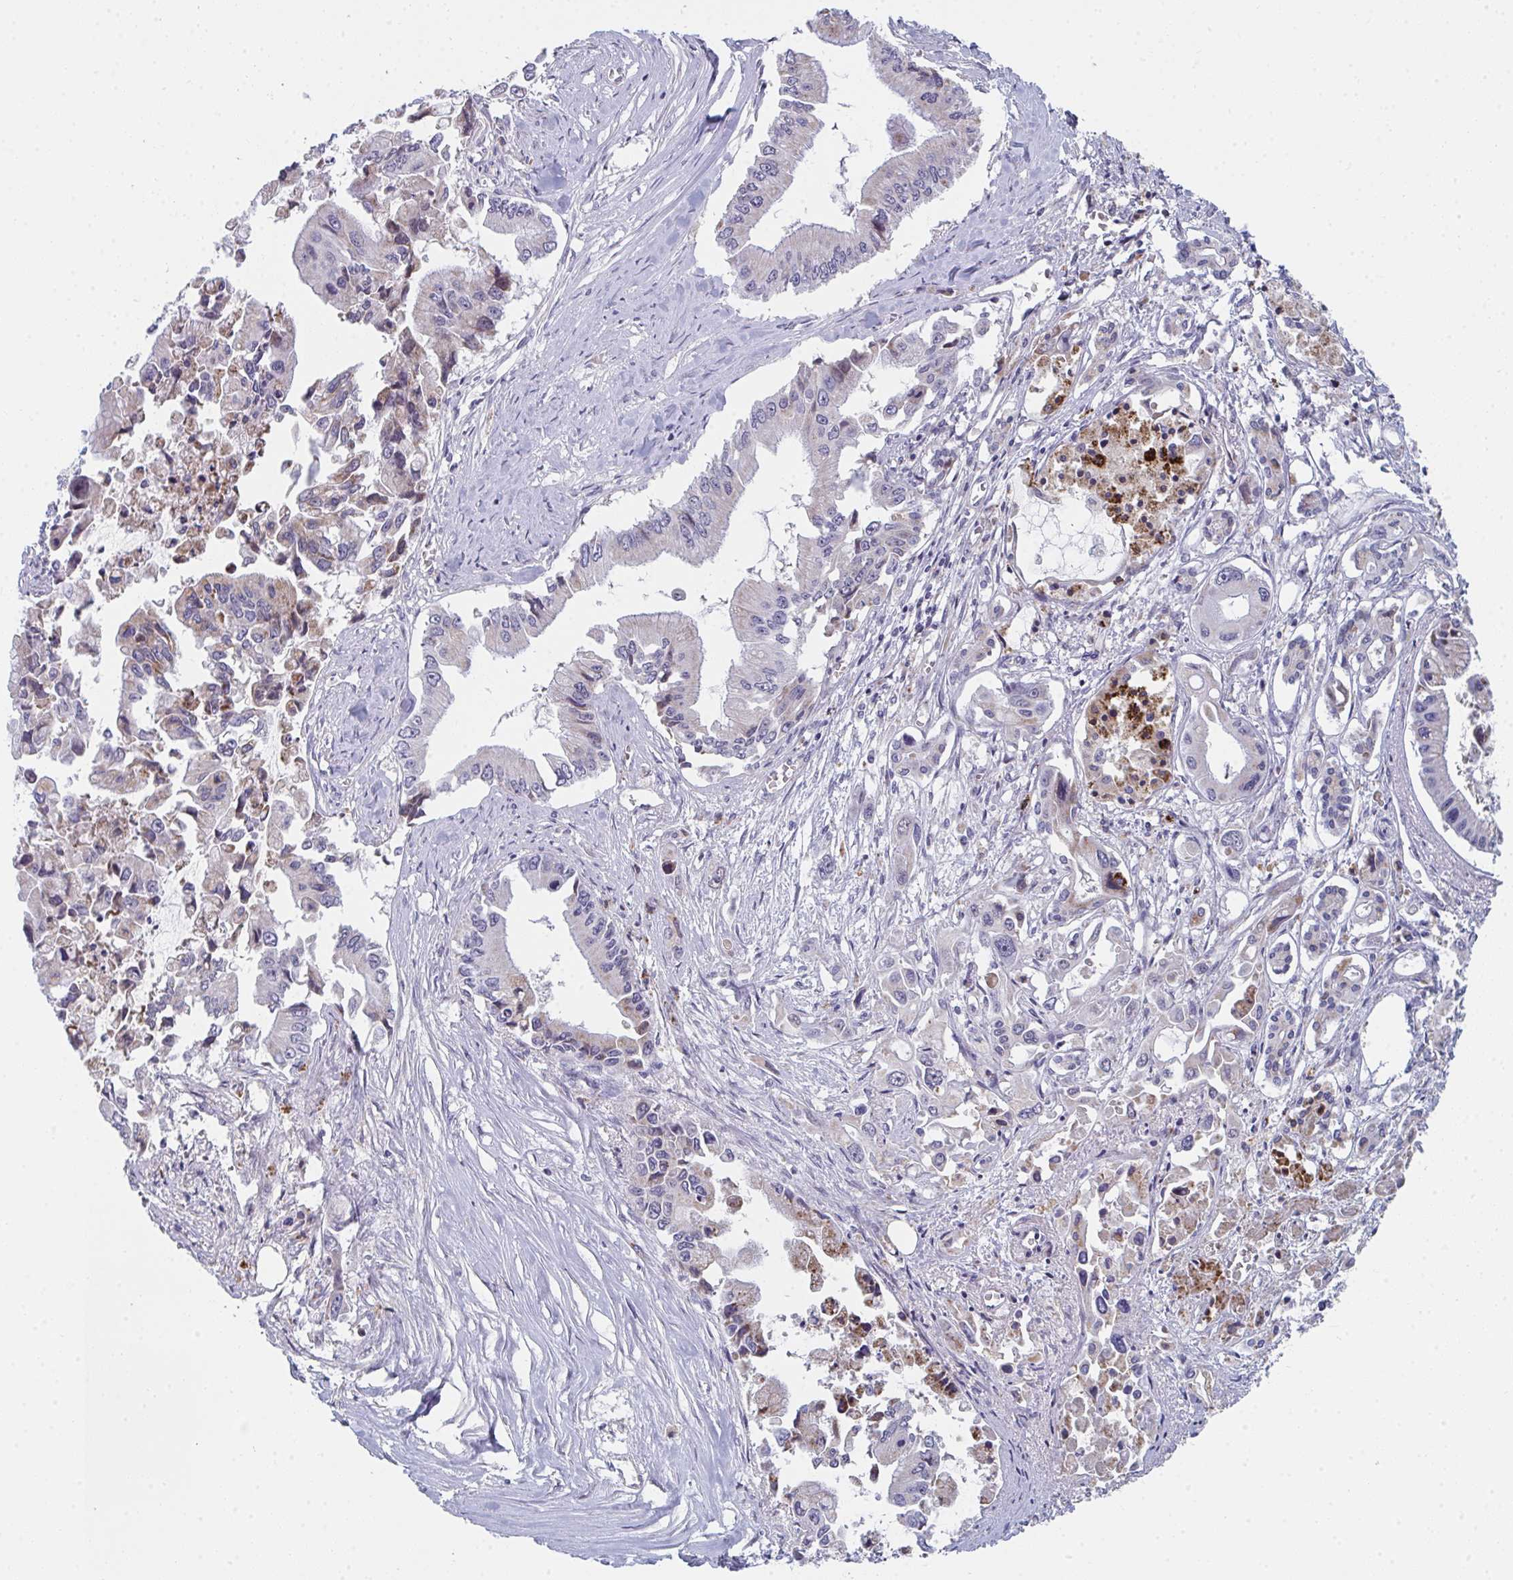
{"staining": {"intensity": "strong", "quantity": "<25%", "location": "cytoplasmic/membranous"}, "tissue": "pancreatic cancer", "cell_type": "Tumor cells", "image_type": "cancer", "snomed": [{"axis": "morphology", "description": "Adenocarcinoma, NOS"}, {"axis": "topography", "description": "Pancreas"}], "caption": "Protein positivity by IHC shows strong cytoplasmic/membranous expression in about <25% of tumor cells in adenocarcinoma (pancreatic).", "gene": "VWDE", "patient": {"sex": "male", "age": 84}}